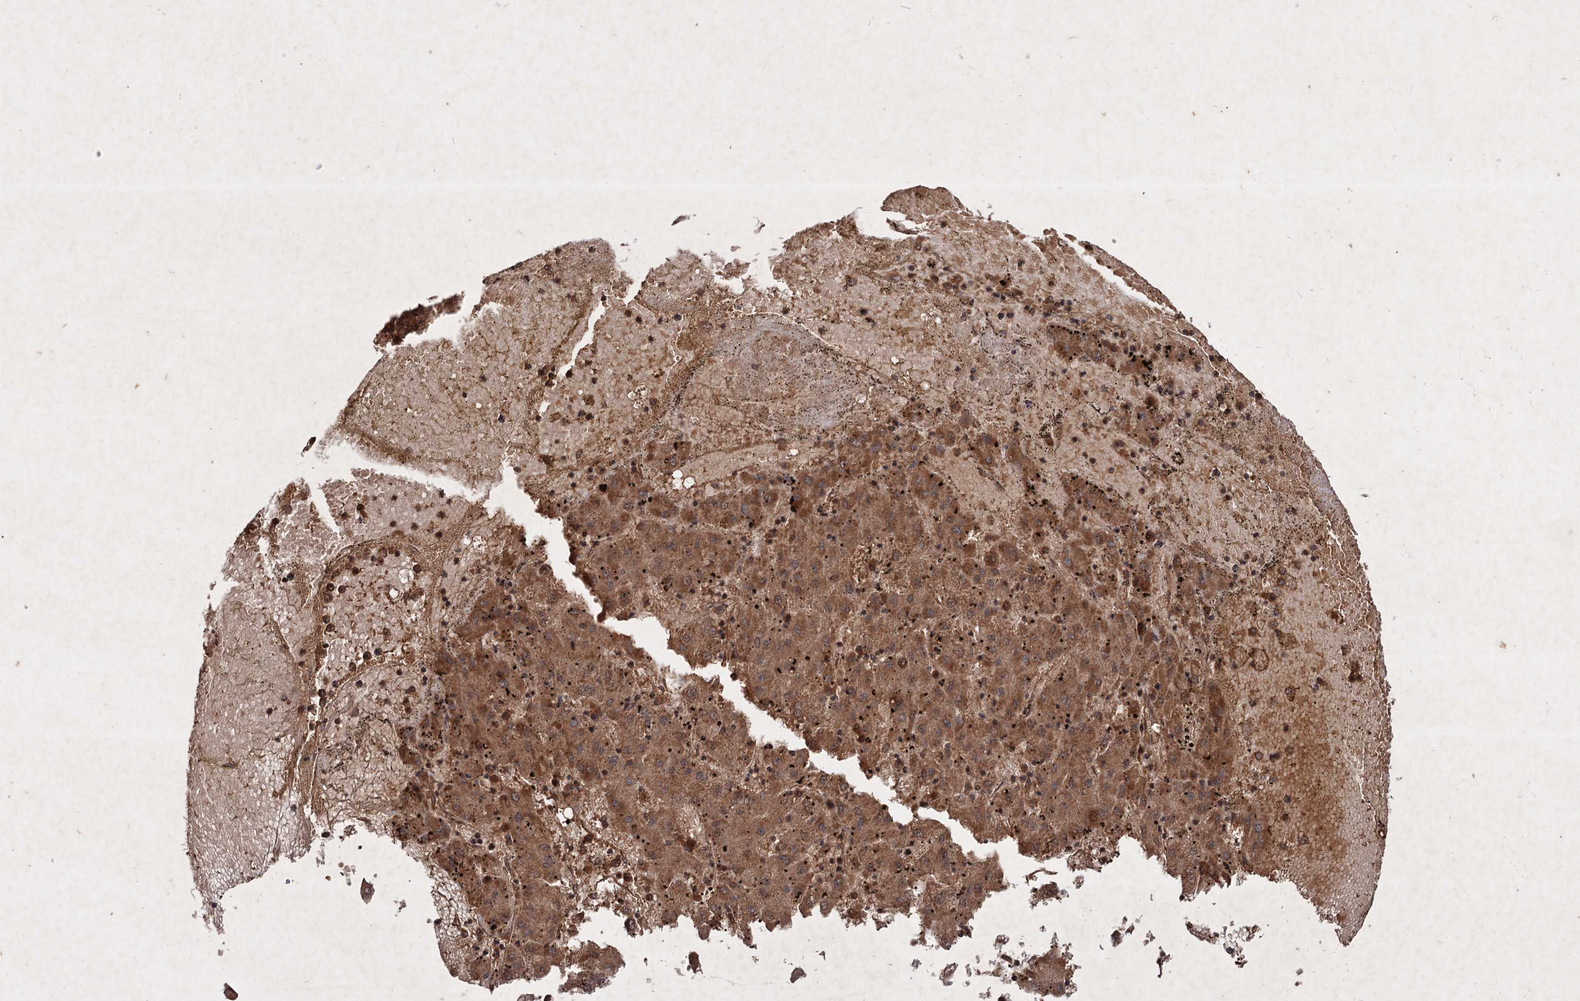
{"staining": {"intensity": "strong", "quantity": ">75%", "location": "cytoplasmic/membranous,nuclear"}, "tissue": "liver cancer", "cell_type": "Tumor cells", "image_type": "cancer", "snomed": [{"axis": "morphology", "description": "Carcinoma, Hepatocellular, NOS"}, {"axis": "topography", "description": "Liver"}], "caption": "Immunohistochemical staining of human liver cancer demonstrates strong cytoplasmic/membranous and nuclear protein expression in about >75% of tumor cells. The protein of interest is stained brown, and the nuclei are stained in blue (DAB IHC with brightfield microscopy, high magnification).", "gene": "ADK", "patient": {"sex": "male", "age": 72}}